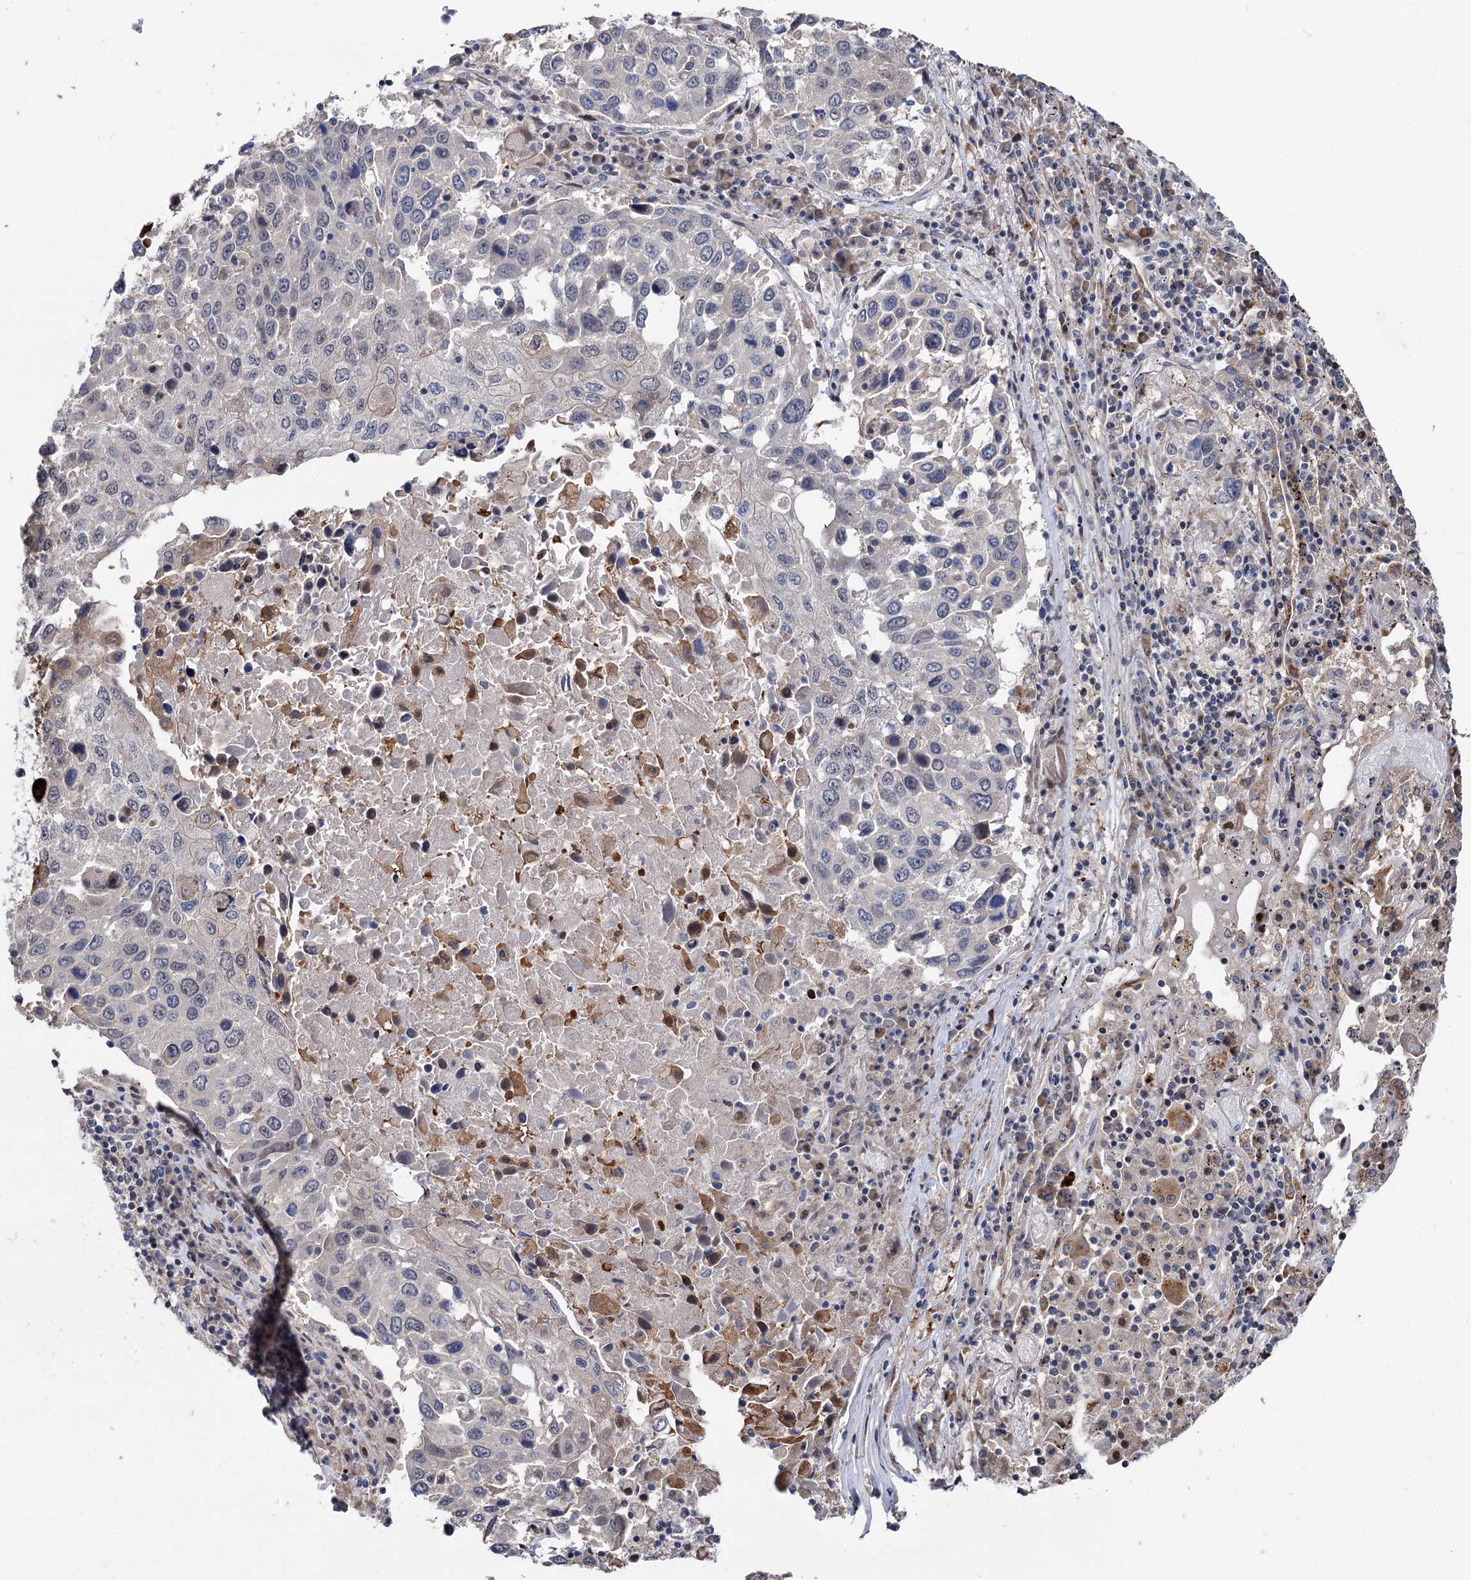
{"staining": {"intensity": "negative", "quantity": "none", "location": "none"}, "tissue": "lung cancer", "cell_type": "Tumor cells", "image_type": "cancer", "snomed": [{"axis": "morphology", "description": "Squamous cell carcinoma, NOS"}, {"axis": "topography", "description": "Lung"}], "caption": "Photomicrograph shows no protein expression in tumor cells of lung cancer tissue.", "gene": "UBR1", "patient": {"sex": "male", "age": 65}}